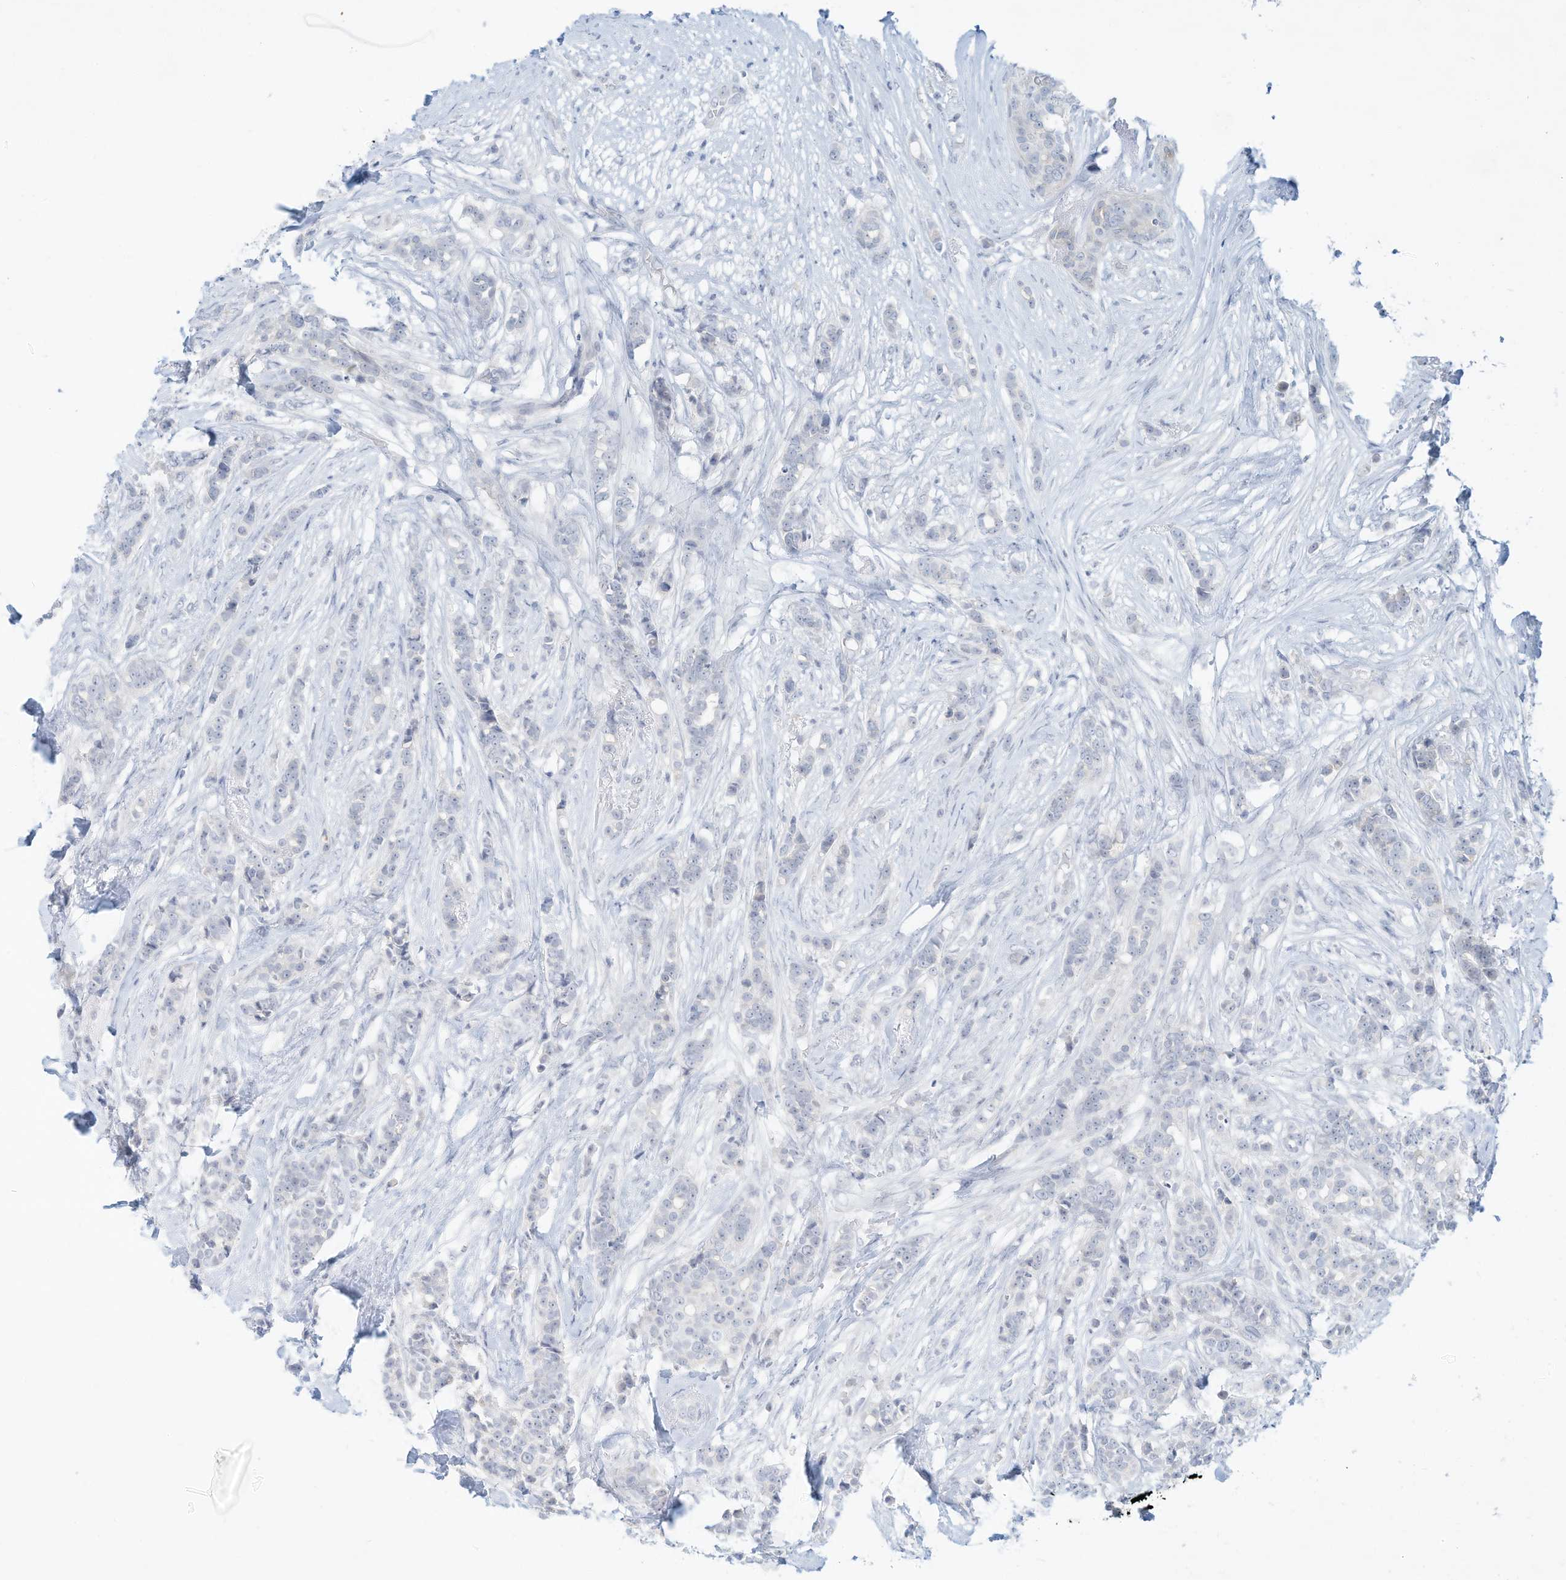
{"staining": {"intensity": "negative", "quantity": "none", "location": "none"}, "tissue": "breast cancer", "cell_type": "Tumor cells", "image_type": "cancer", "snomed": [{"axis": "morphology", "description": "Lobular carcinoma"}, {"axis": "topography", "description": "Breast"}], "caption": "Immunohistochemistry (IHC) photomicrograph of neoplastic tissue: breast cancer stained with DAB displays no significant protein expression in tumor cells. The staining was performed using DAB to visualize the protein expression in brown, while the nuclei were stained in blue with hematoxylin (Magnification: 20x).", "gene": "PAK6", "patient": {"sex": "female", "age": 51}}